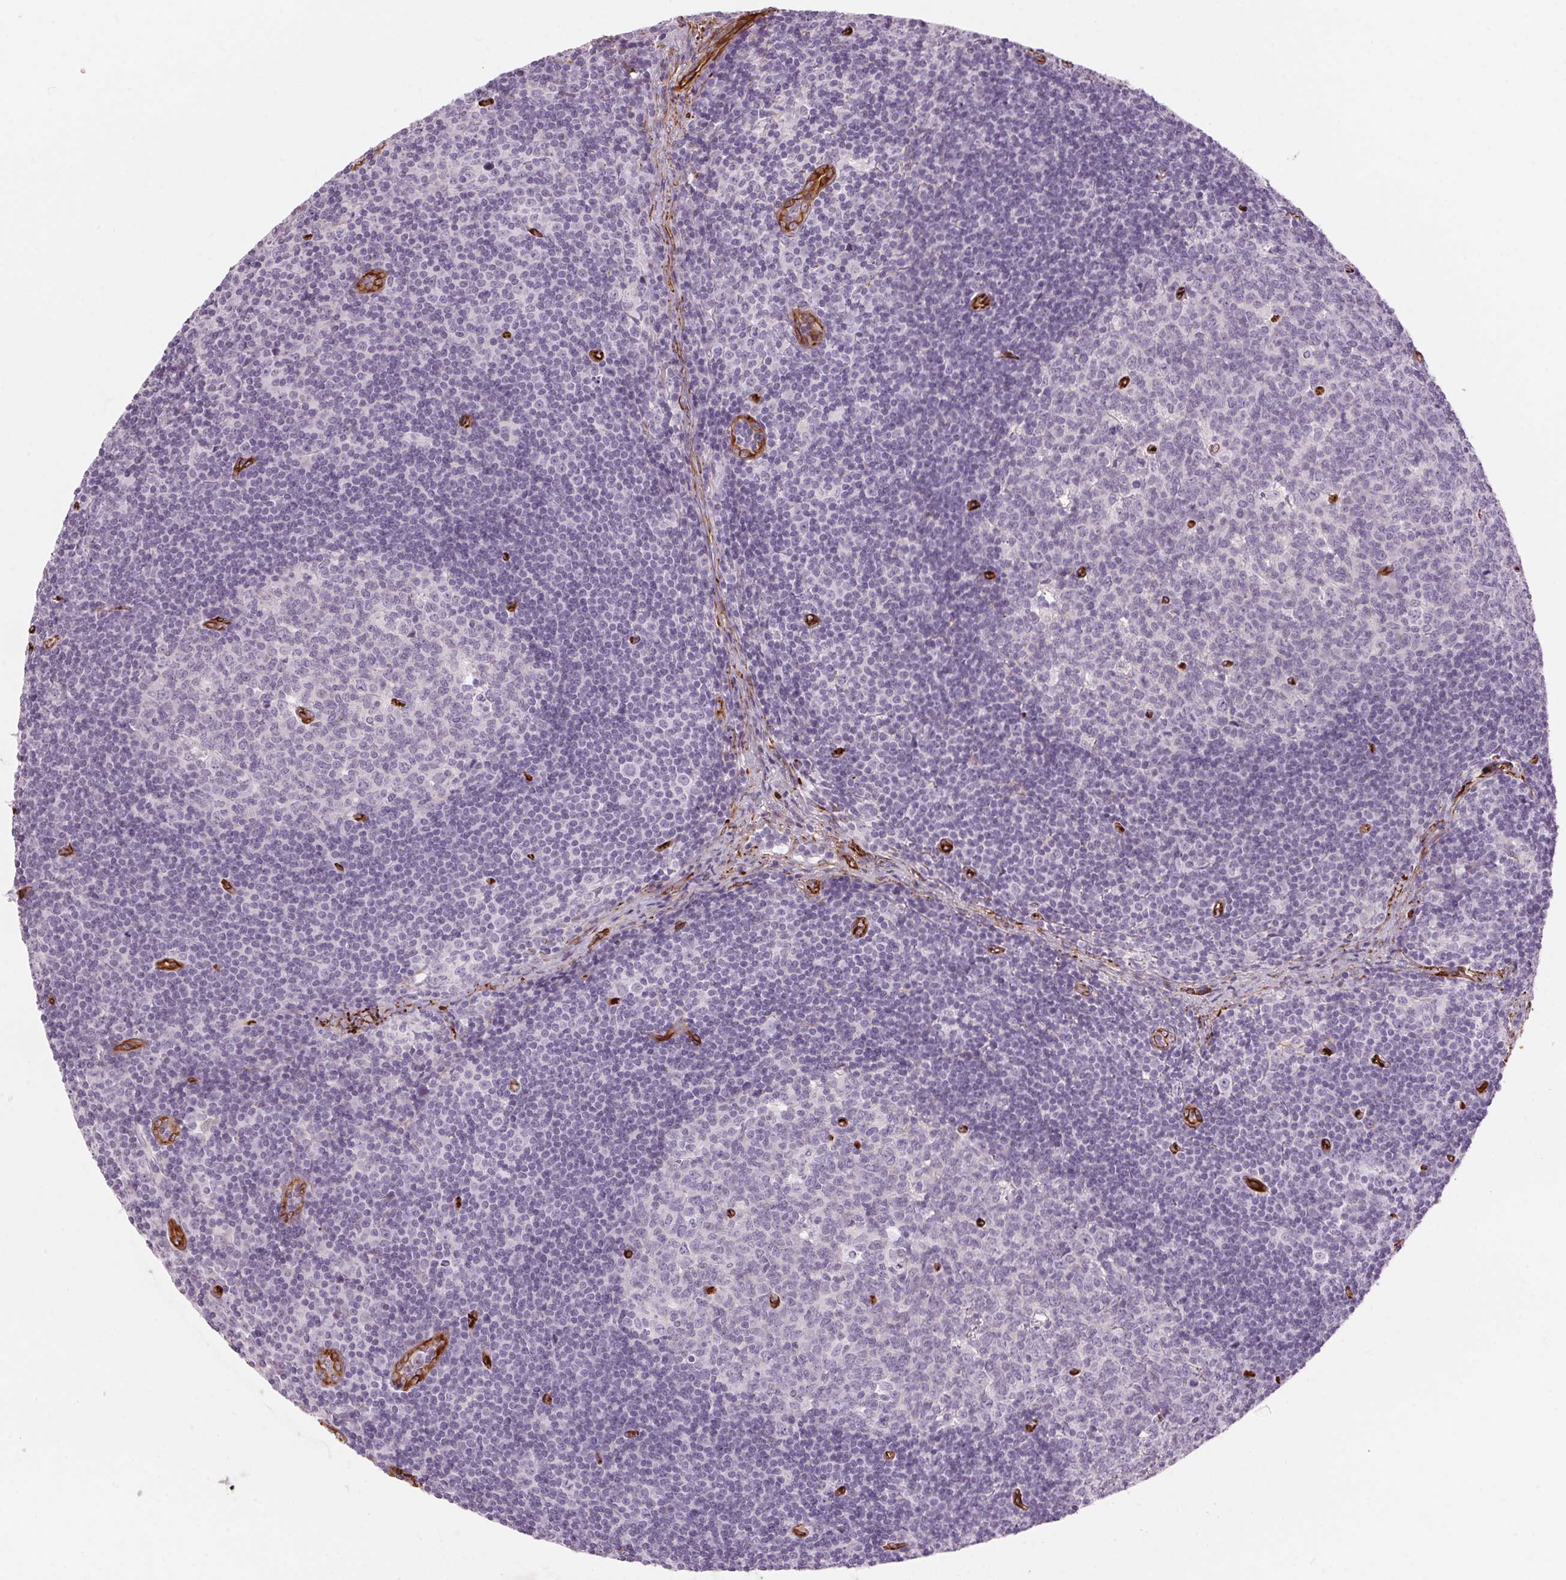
{"staining": {"intensity": "negative", "quantity": "none", "location": "none"}, "tissue": "lymph node", "cell_type": "Germinal center cells", "image_type": "normal", "snomed": [{"axis": "morphology", "description": "Normal tissue, NOS"}, {"axis": "topography", "description": "Lymph node"}], "caption": "The histopathology image demonstrates no significant staining in germinal center cells of lymph node.", "gene": "CLPS", "patient": {"sex": "female", "age": 41}}